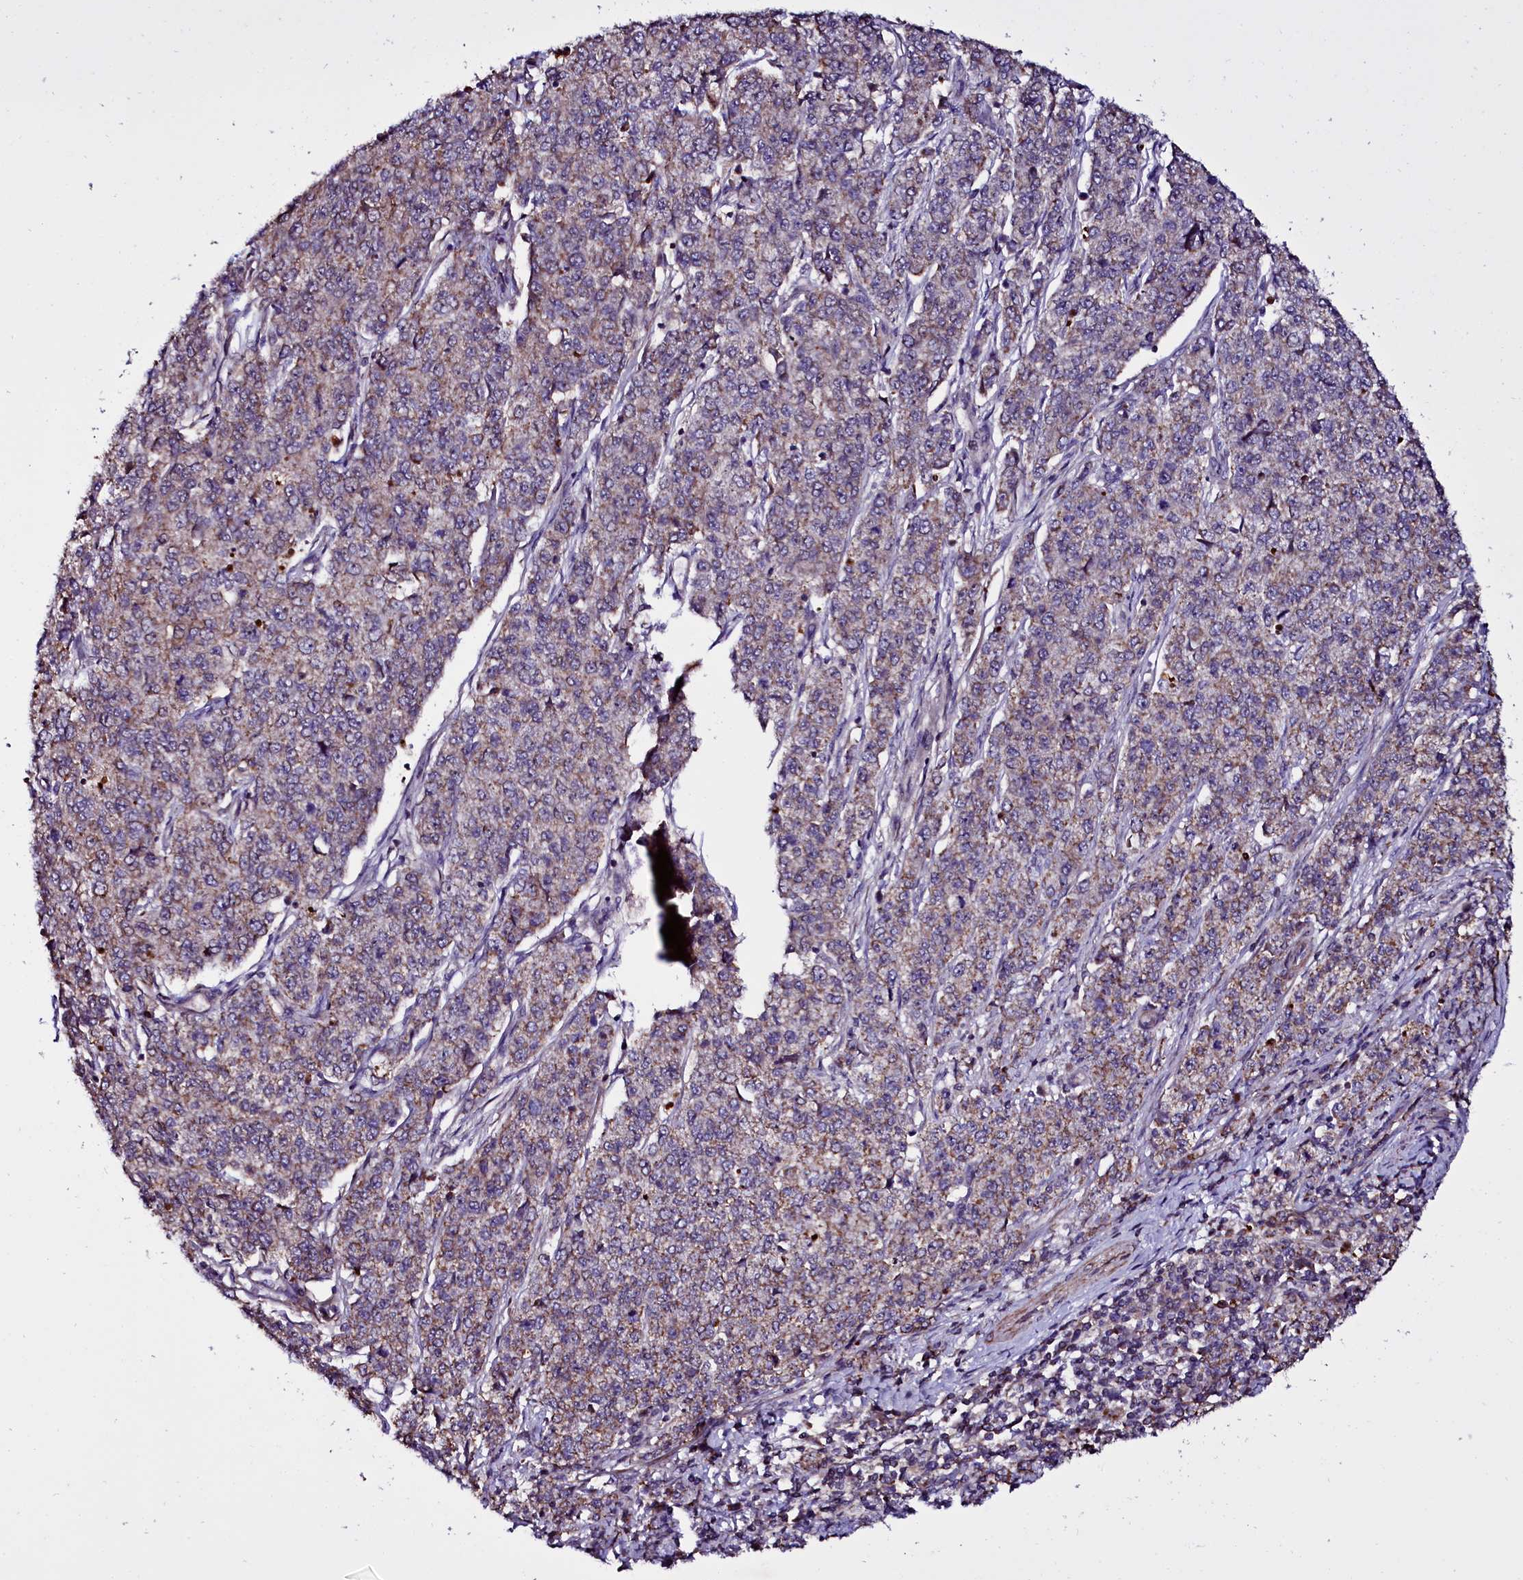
{"staining": {"intensity": "weak", "quantity": "<25%", "location": "cytoplasmic/membranous"}, "tissue": "endometrial cancer", "cell_type": "Tumor cells", "image_type": "cancer", "snomed": [{"axis": "morphology", "description": "Adenocarcinoma, NOS"}, {"axis": "topography", "description": "Endometrium"}], "caption": "The IHC micrograph has no significant expression in tumor cells of endometrial cancer tissue.", "gene": "NAA80", "patient": {"sex": "female", "age": 50}}